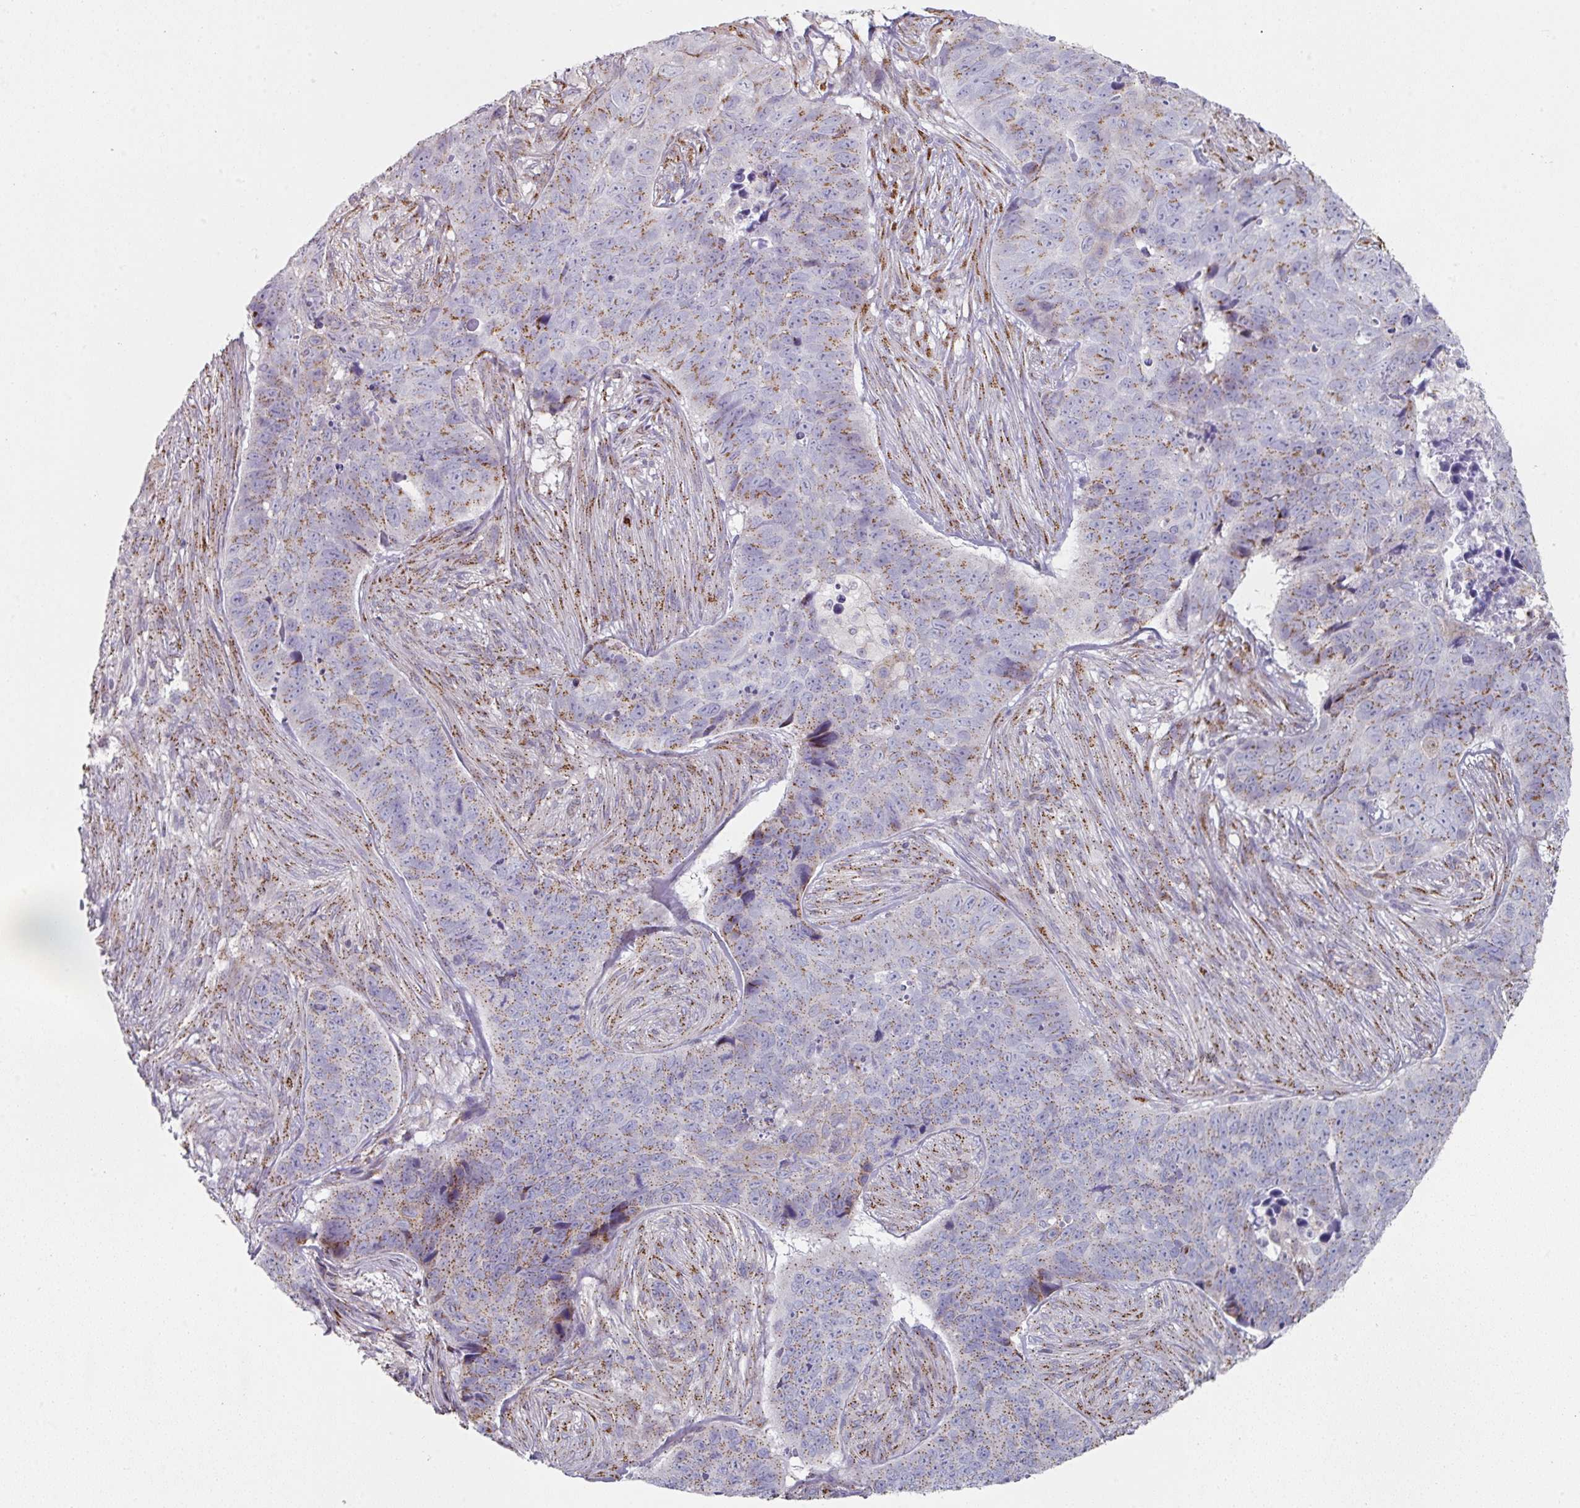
{"staining": {"intensity": "moderate", "quantity": "25%-75%", "location": "cytoplasmic/membranous"}, "tissue": "skin cancer", "cell_type": "Tumor cells", "image_type": "cancer", "snomed": [{"axis": "morphology", "description": "Basal cell carcinoma"}, {"axis": "topography", "description": "Skin"}], "caption": "Immunohistochemistry (DAB) staining of human skin cancer shows moderate cytoplasmic/membranous protein expression in approximately 25%-75% of tumor cells.", "gene": "CCDC85B", "patient": {"sex": "female", "age": 82}}